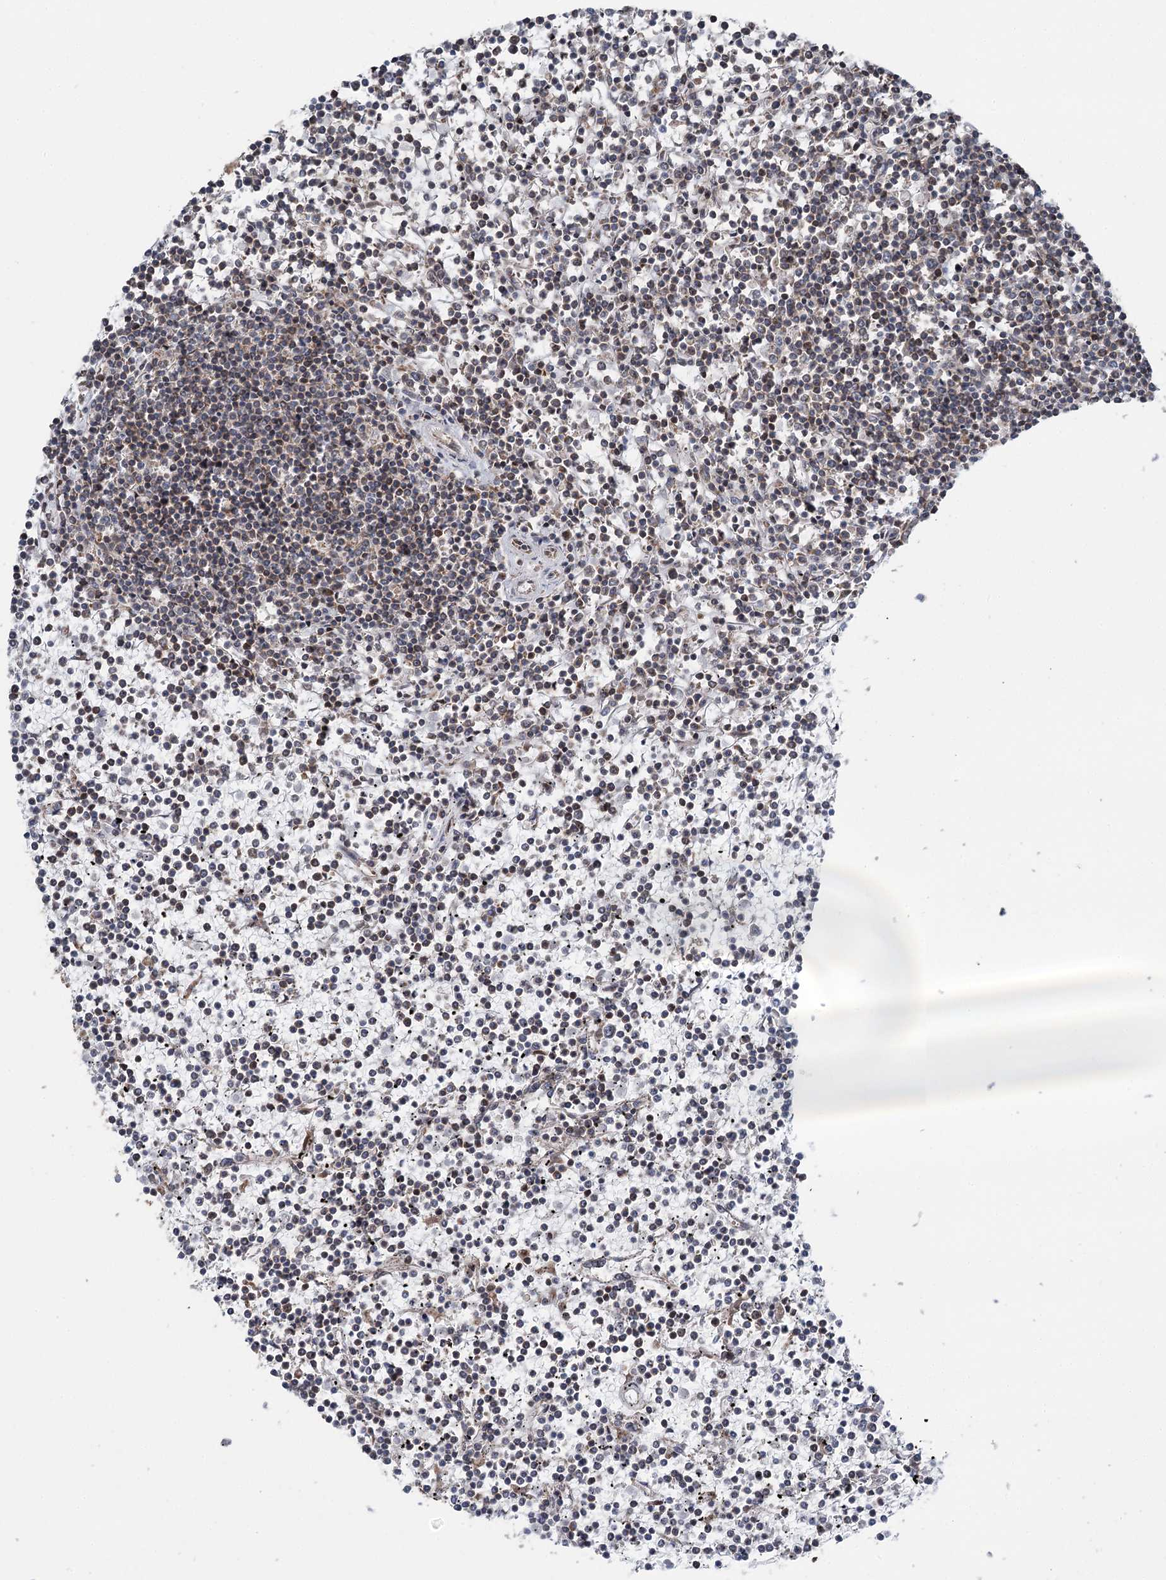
{"staining": {"intensity": "negative", "quantity": "none", "location": "none"}, "tissue": "lymphoma", "cell_type": "Tumor cells", "image_type": "cancer", "snomed": [{"axis": "morphology", "description": "Malignant lymphoma, non-Hodgkin's type, Low grade"}, {"axis": "topography", "description": "Spleen"}], "caption": "IHC histopathology image of neoplastic tissue: malignant lymphoma, non-Hodgkin's type (low-grade) stained with DAB exhibits no significant protein positivity in tumor cells.", "gene": "STEEP1", "patient": {"sex": "female", "age": 19}}